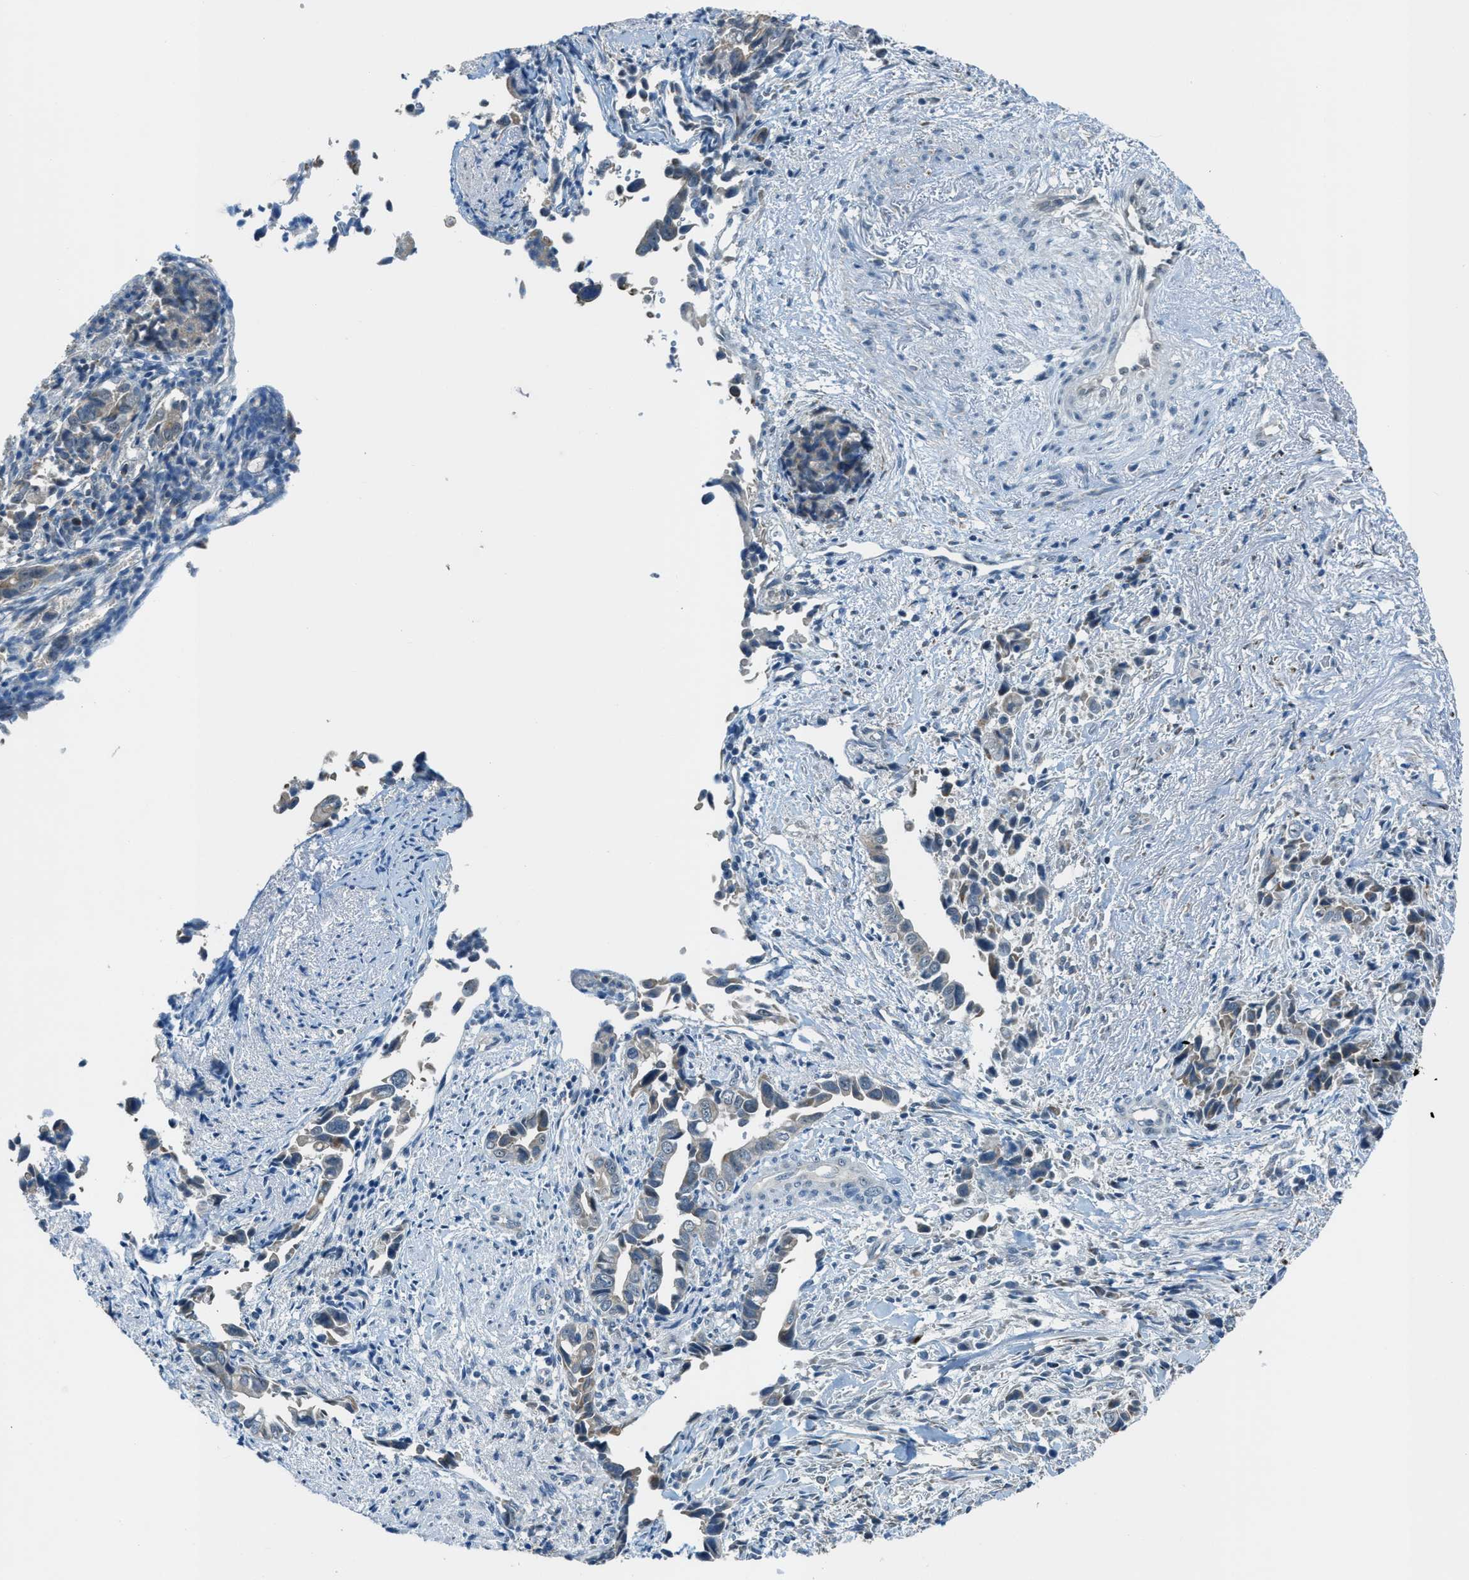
{"staining": {"intensity": "weak", "quantity": "25%-75%", "location": "cytoplasmic/membranous"}, "tissue": "liver cancer", "cell_type": "Tumor cells", "image_type": "cancer", "snomed": [{"axis": "morphology", "description": "Cholangiocarcinoma"}, {"axis": "topography", "description": "Liver"}], "caption": "An immunohistochemistry micrograph of tumor tissue is shown. Protein staining in brown shows weak cytoplasmic/membranous positivity in liver cholangiocarcinoma within tumor cells. (brown staining indicates protein expression, while blue staining denotes nuclei).", "gene": "CDON", "patient": {"sex": "female", "age": 79}}